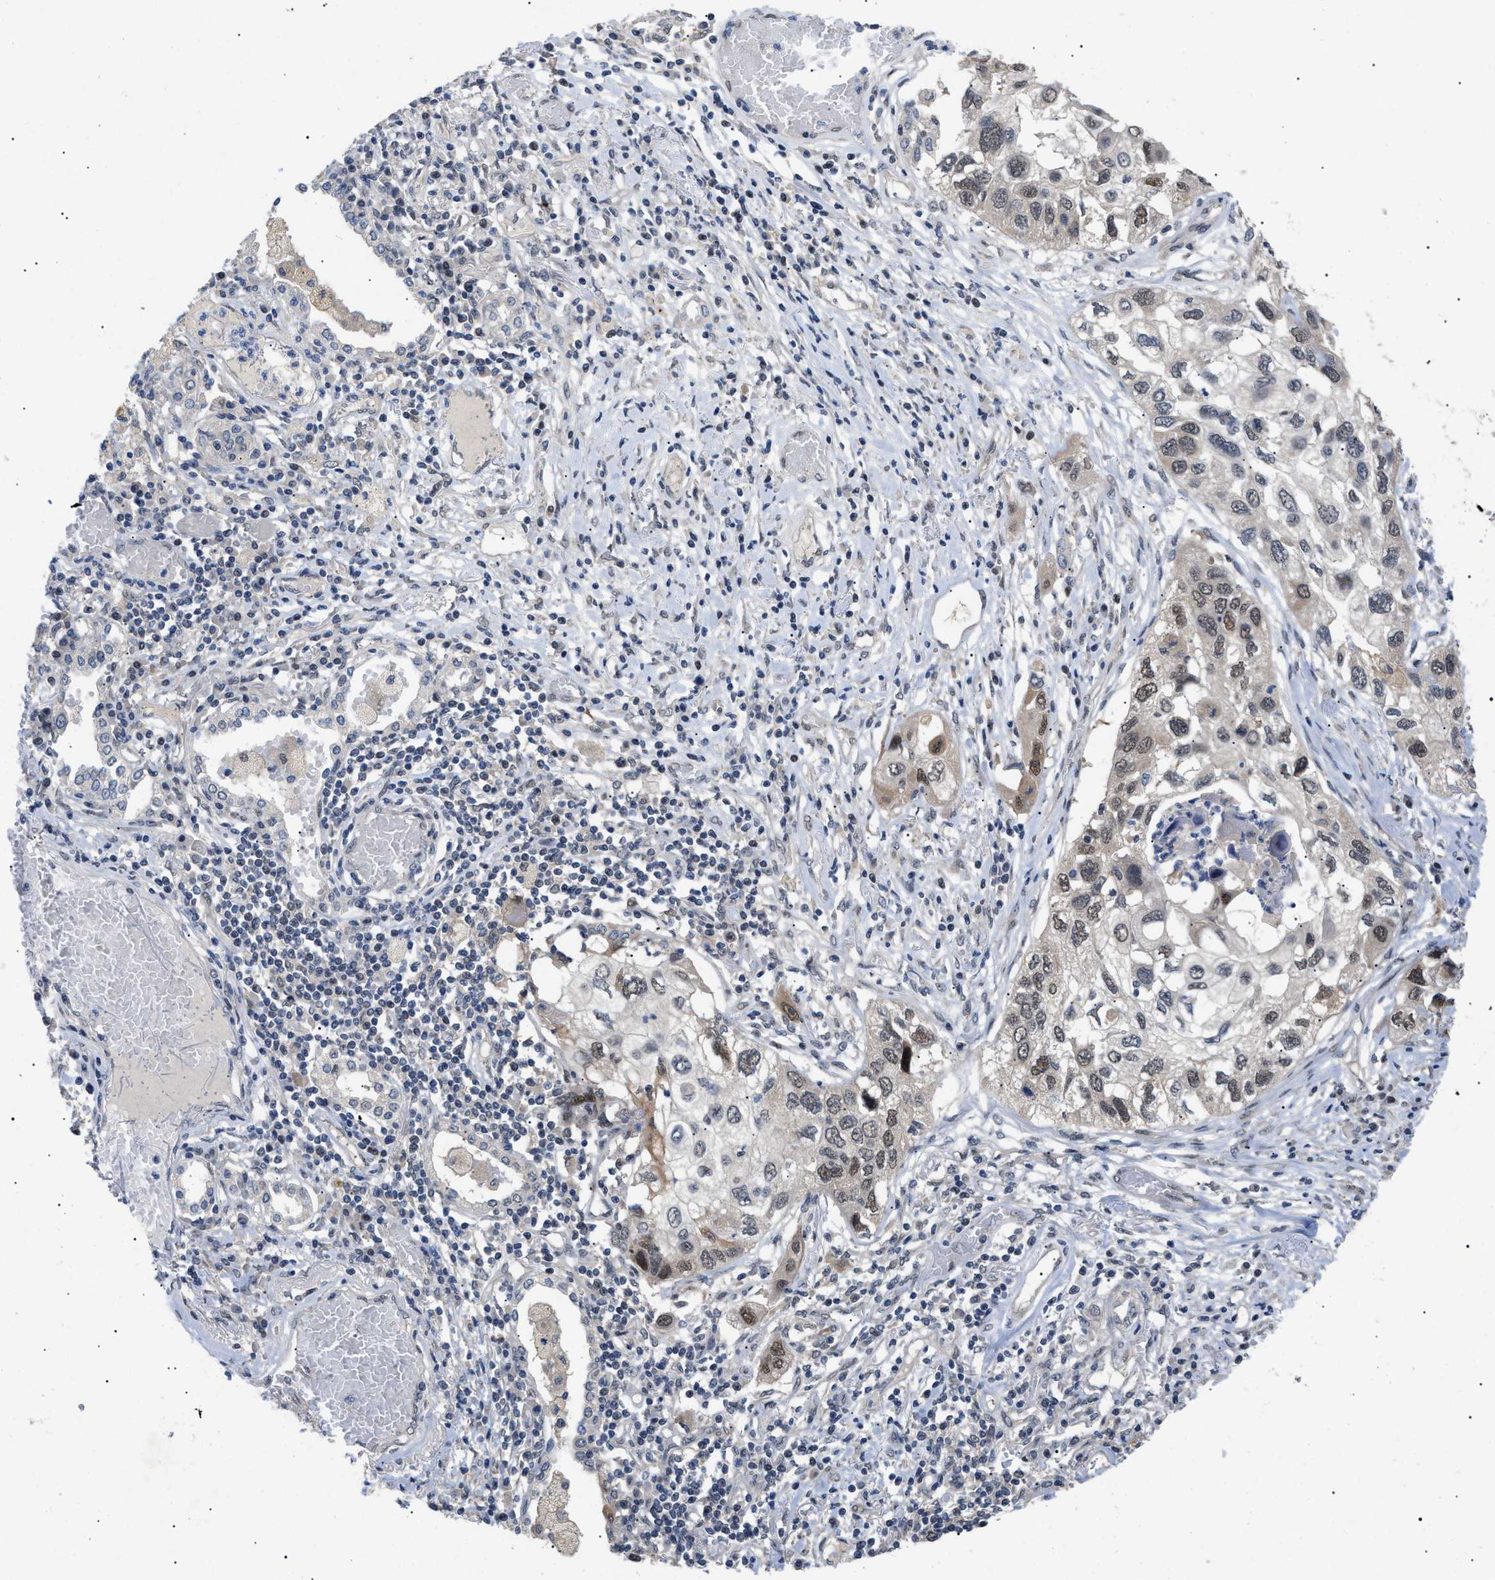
{"staining": {"intensity": "moderate", "quantity": "25%-75%", "location": "nuclear"}, "tissue": "lung cancer", "cell_type": "Tumor cells", "image_type": "cancer", "snomed": [{"axis": "morphology", "description": "Squamous cell carcinoma, NOS"}, {"axis": "topography", "description": "Lung"}], "caption": "Moderate nuclear expression for a protein is seen in about 25%-75% of tumor cells of lung cancer using IHC.", "gene": "GARRE1", "patient": {"sex": "male", "age": 71}}